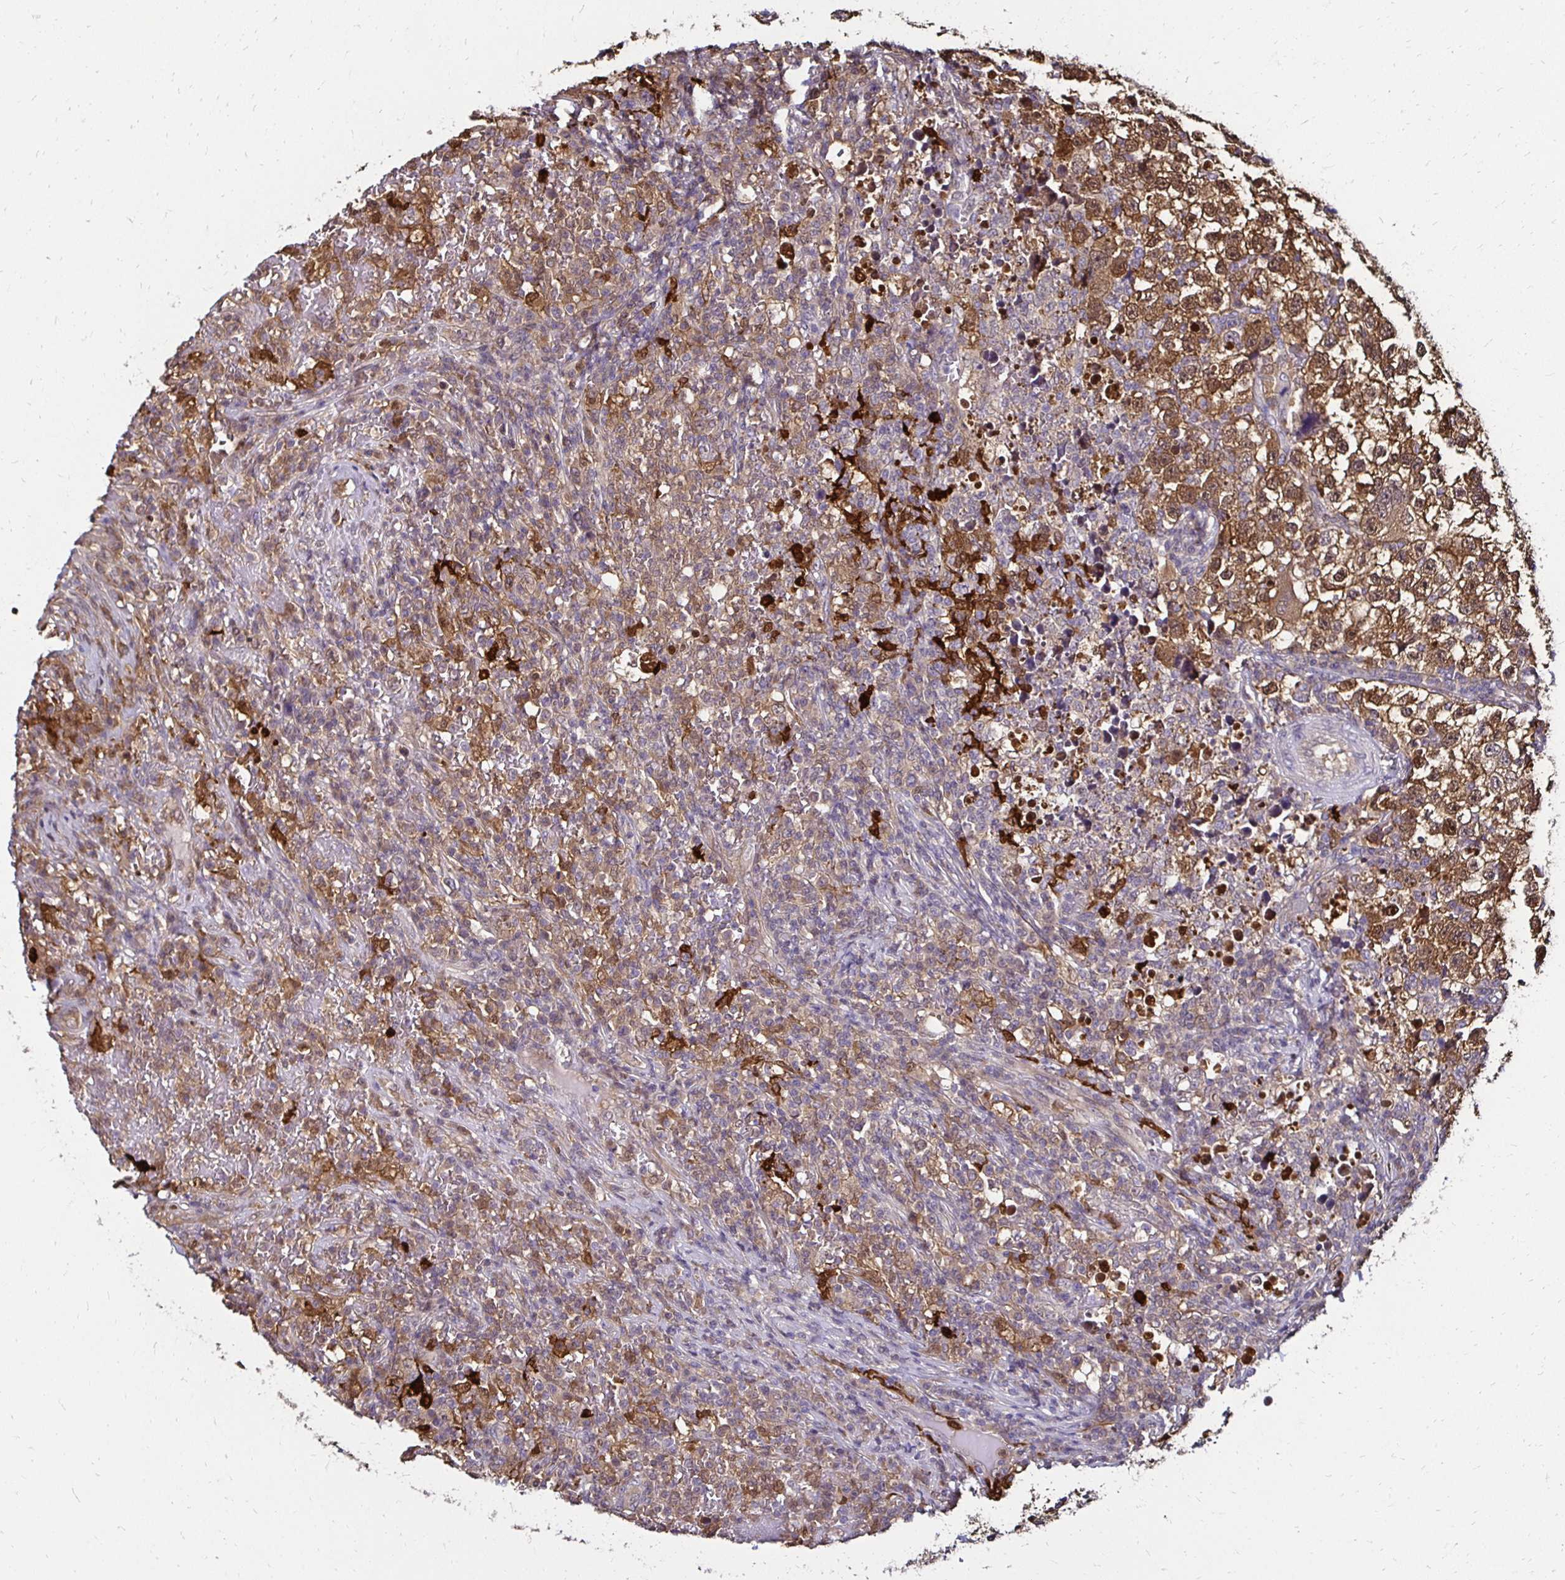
{"staining": {"intensity": "moderate", "quantity": ">75%", "location": "cytoplasmic/membranous,nuclear"}, "tissue": "testis cancer", "cell_type": "Tumor cells", "image_type": "cancer", "snomed": [{"axis": "morphology", "description": "Seminoma, NOS"}, {"axis": "topography", "description": "Testis"}], "caption": "Moderate cytoplasmic/membranous and nuclear staining for a protein is identified in about >75% of tumor cells of testis cancer (seminoma) using IHC.", "gene": "TXN", "patient": {"sex": "male", "age": 22}}